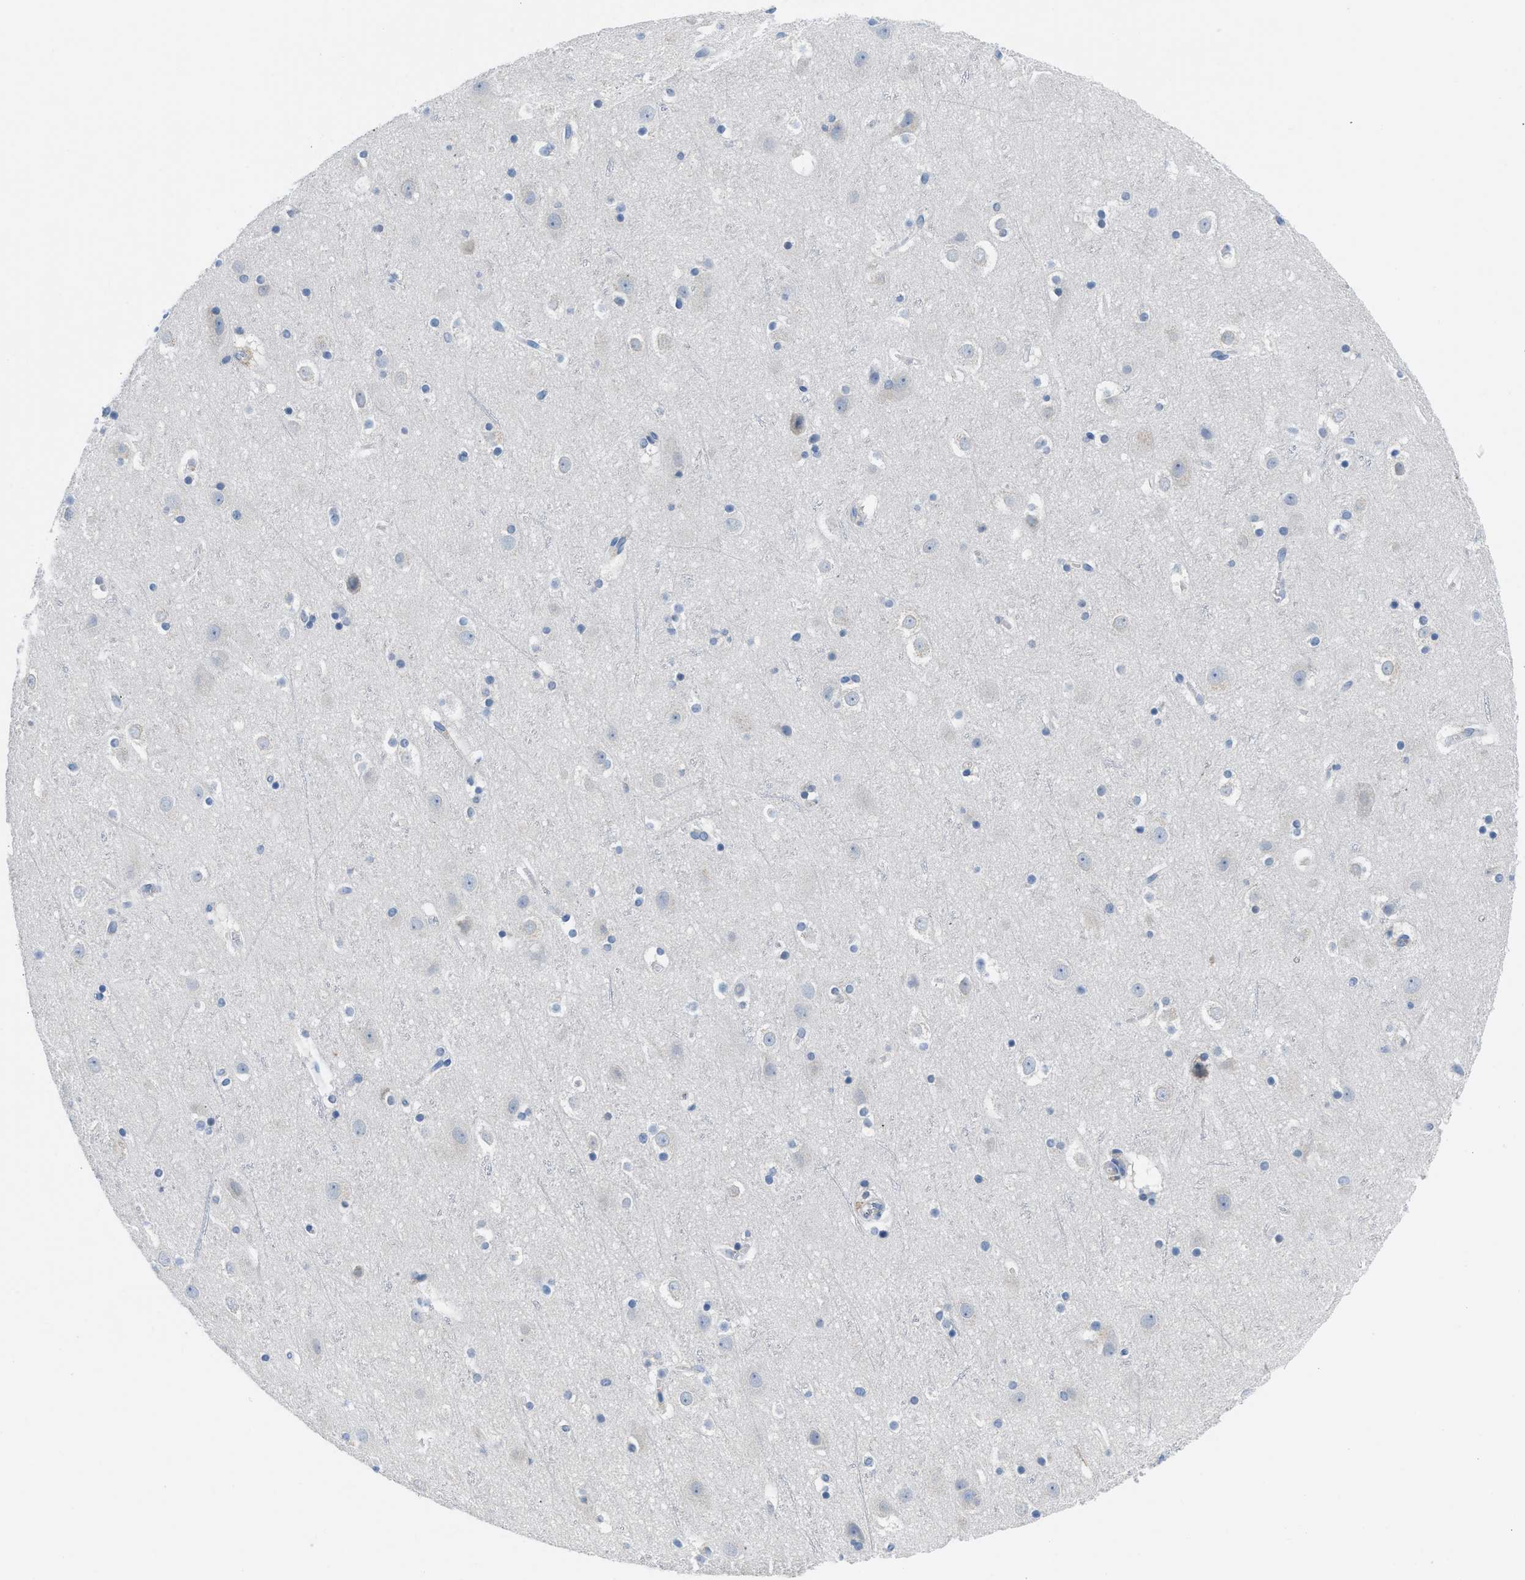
{"staining": {"intensity": "negative", "quantity": "none", "location": "none"}, "tissue": "cerebral cortex", "cell_type": "Endothelial cells", "image_type": "normal", "snomed": [{"axis": "morphology", "description": "Normal tissue, NOS"}, {"axis": "topography", "description": "Cerebral cortex"}], "caption": "An immunohistochemistry (IHC) photomicrograph of unremarkable cerebral cortex is shown. There is no staining in endothelial cells of cerebral cortex. (Stains: DAB (3,3'-diaminobenzidine) immunohistochemistry with hematoxylin counter stain, Microscopy: brightfield microscopy at high magnification).", "gene": "BNC2", "patient": {"sex": "male", "age": 45}}